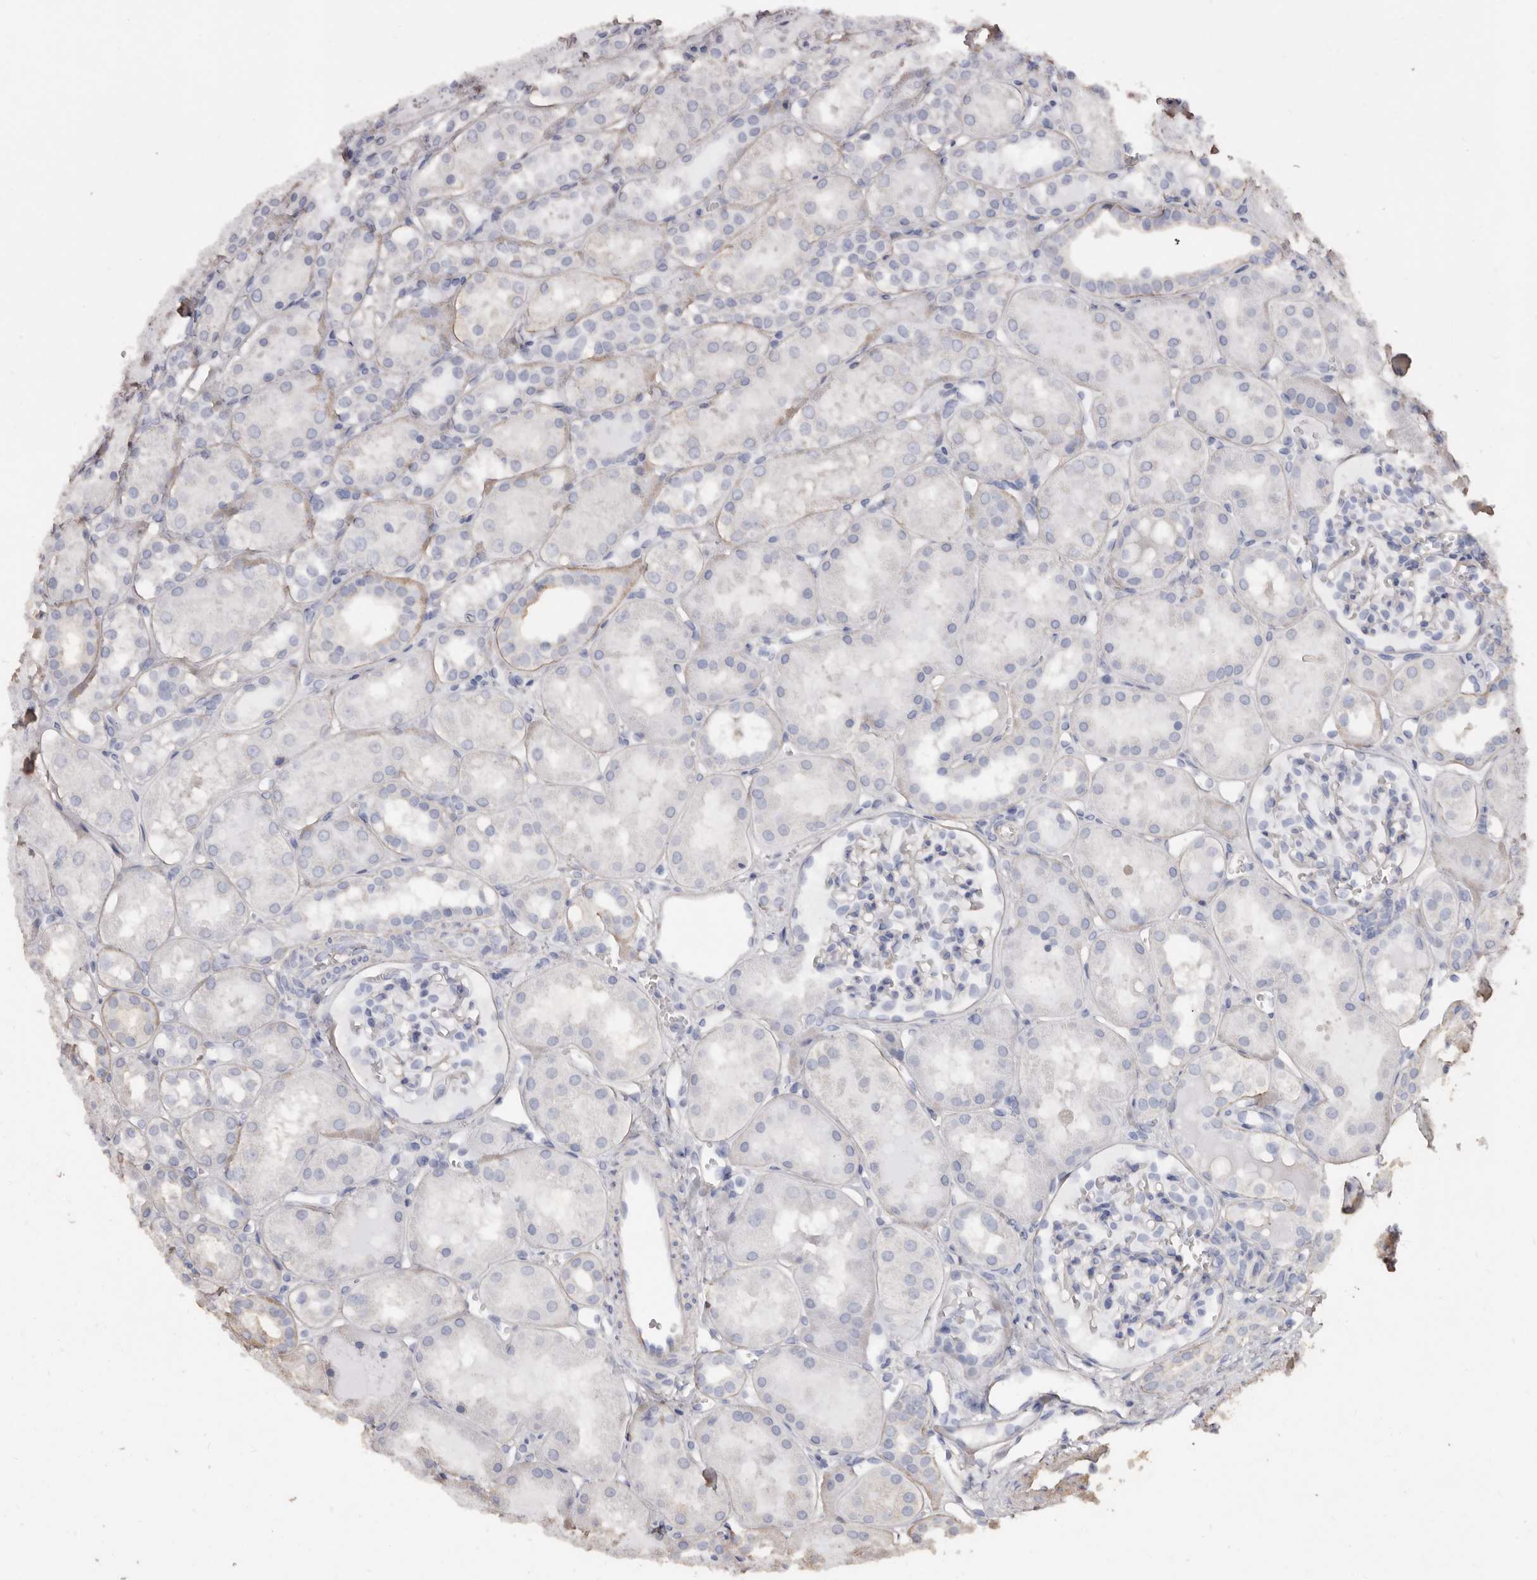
{"staining": {"intensity": "moderate", "quantity": "<25%", "location": "cytoplasmic/membranous"}, "tissue": "kidney", "cell_type": "Cells in glomeruli", "image_type": "normal", "snomed": [{"axis": "morphology", "description": "Normal tissue, NOS"}, {"axis": "topography", "description": "Kidney"}], "caption": "High-magnification brightfield microscopy of benign kidney stained with DAB (brown) and counterstained with hematoxylin (blue). cells in glomeruli exhibit moderate cytoplasmic/membranous positivity is appreciated in about<25% of cells. (DAB (3,3'-diaminobenzidine) = brown stain, brightfield microscopy at high magnification).", "gene": "COQ8B", "patient": {"sex": "male", "age": 16}}